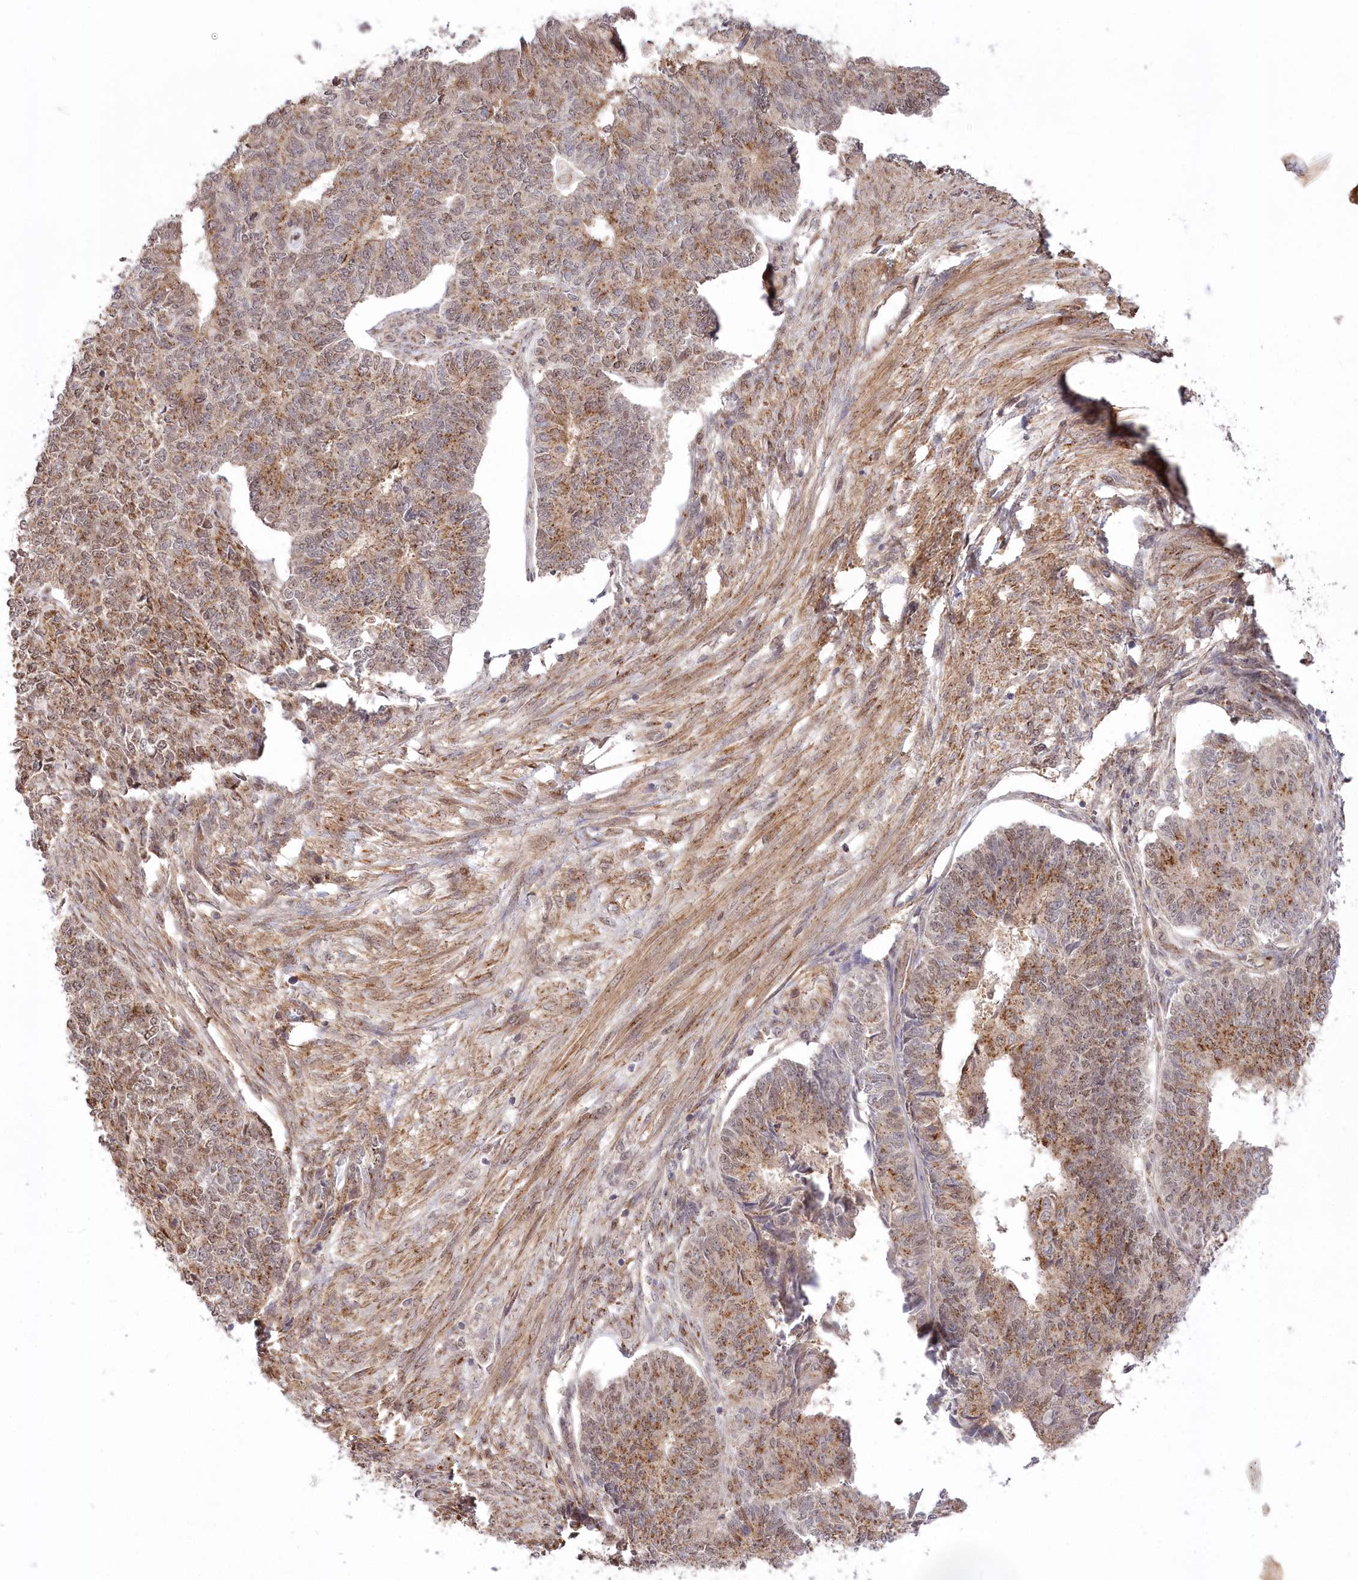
{"staining": {"intensity": "moderate", "quantity": ">75%", "location": "cytoplasmic/membranous"}, "tissue": "endometrial cancer", "cell_type": "Tumor cells", "image_type": "cancer", "snomed": [{"axis": "morphology", "description": "Adenocarcinoma, NOS"}, {"axis": "topography", "description": "Endometrium"}], "caption": "An image of adenocarcinoma (endometrial) stained for a protein reveals moderate cytoplasmic/membranous brown staining in tumor cells.", "gene": "CCDC91", "patient": {"sex": "female", "age": 32}}